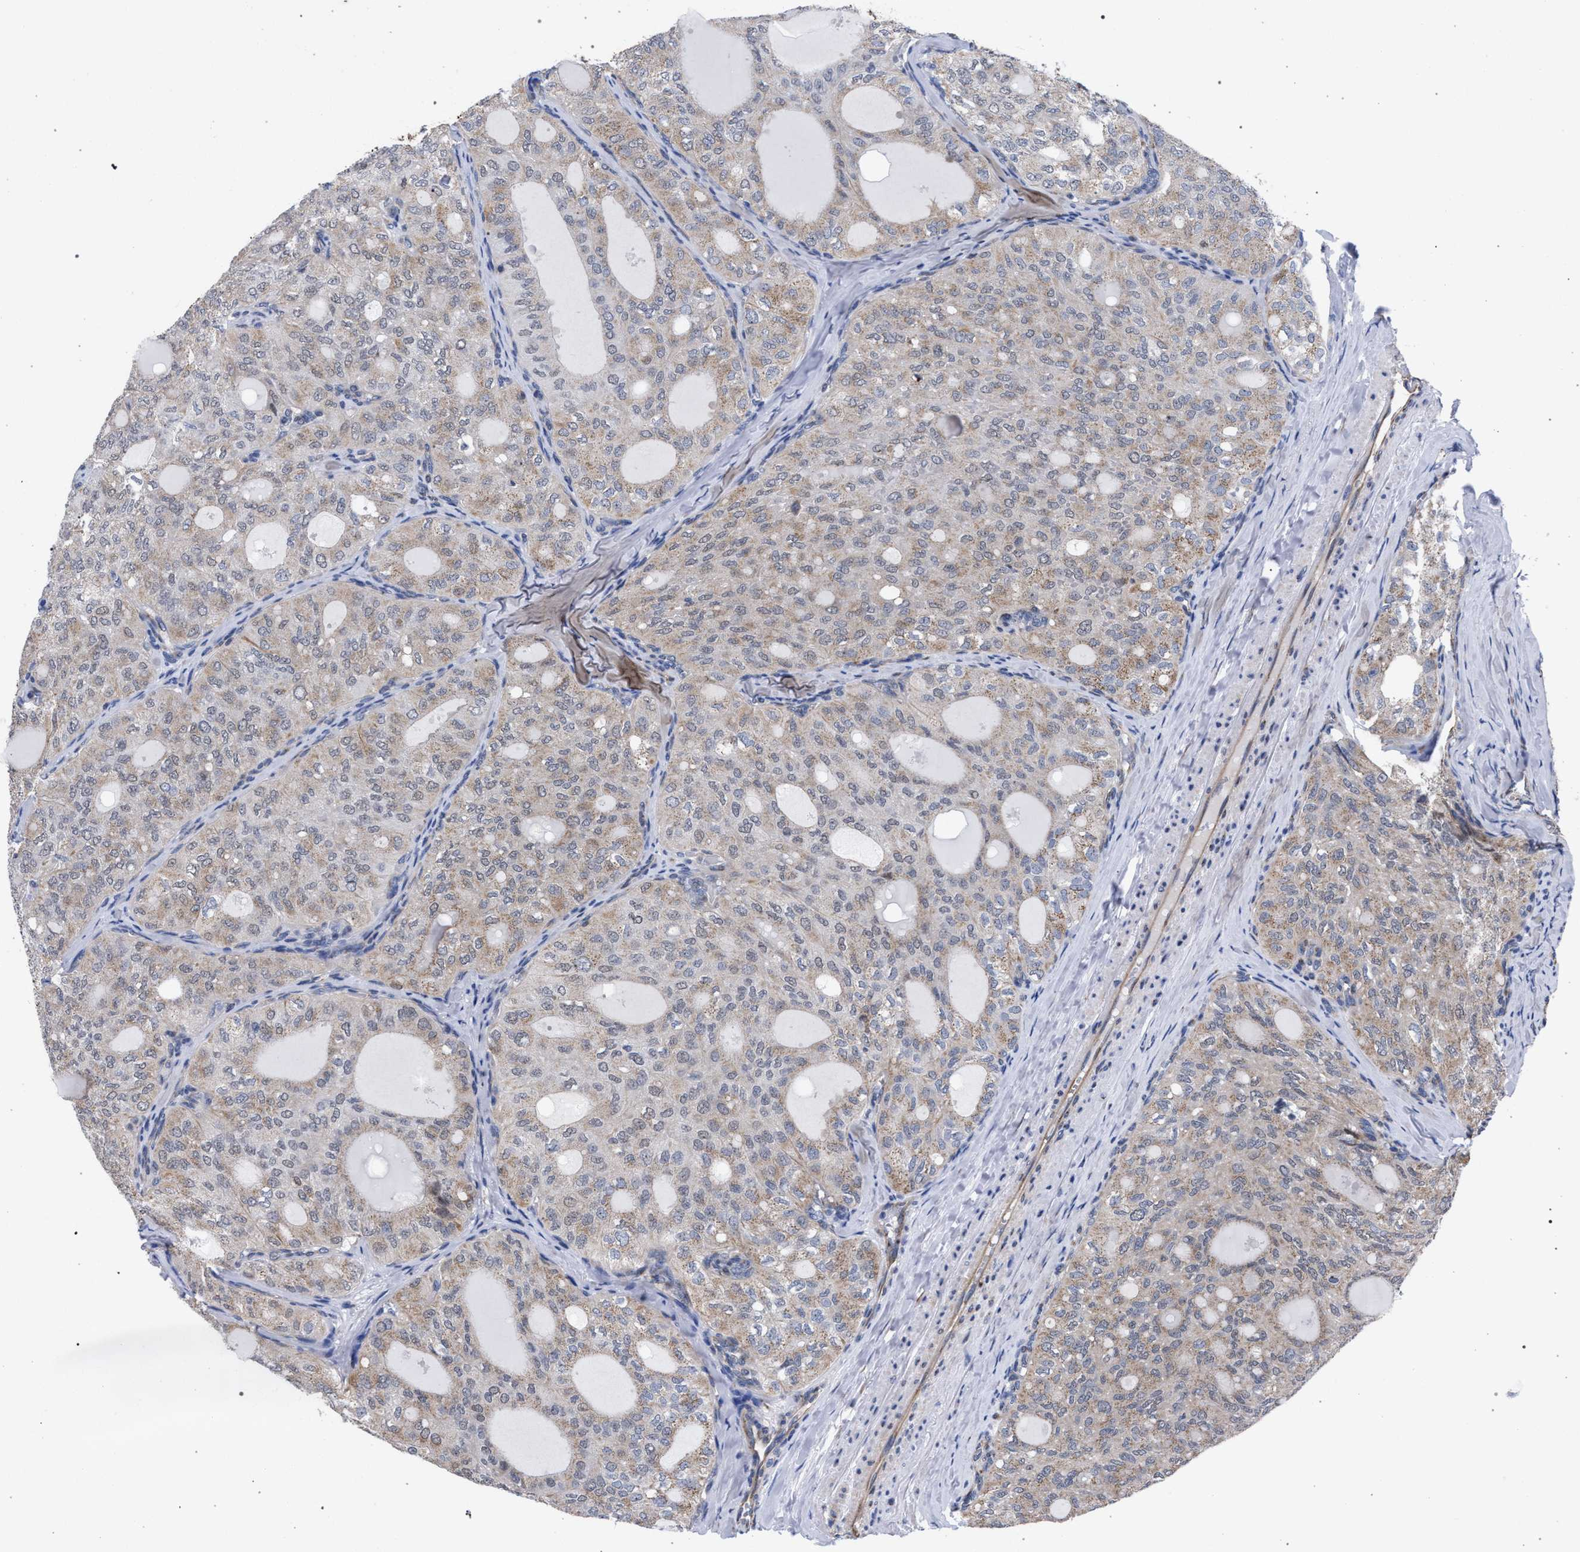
{"staining": {"intensity": "weak", "quantity": ">75%", "location": "cytoplasmic/membranous"}, "tissue": "thyroid cancer", "cell_type": "Tumor cells", "image_type": "cancer", "snomed": [{"axis": "morphology", "description": "Follicular adenoma carcinoma, NOS"}, {"axis": "topography", "description": "Thyroid gland"}], "caption": "Immunohistochemical staining of human thyroid follicular adenoma carcinoma exhibits weak cytoplasmic/membranous protein expression in about >75% of tumor cells. (DAB (3,3'-diaminobenzidine) IHC with brightfield microscopy, high magnification).", "gene": "GOLGA2", "patient": {"sex": "male", "age": 75}}